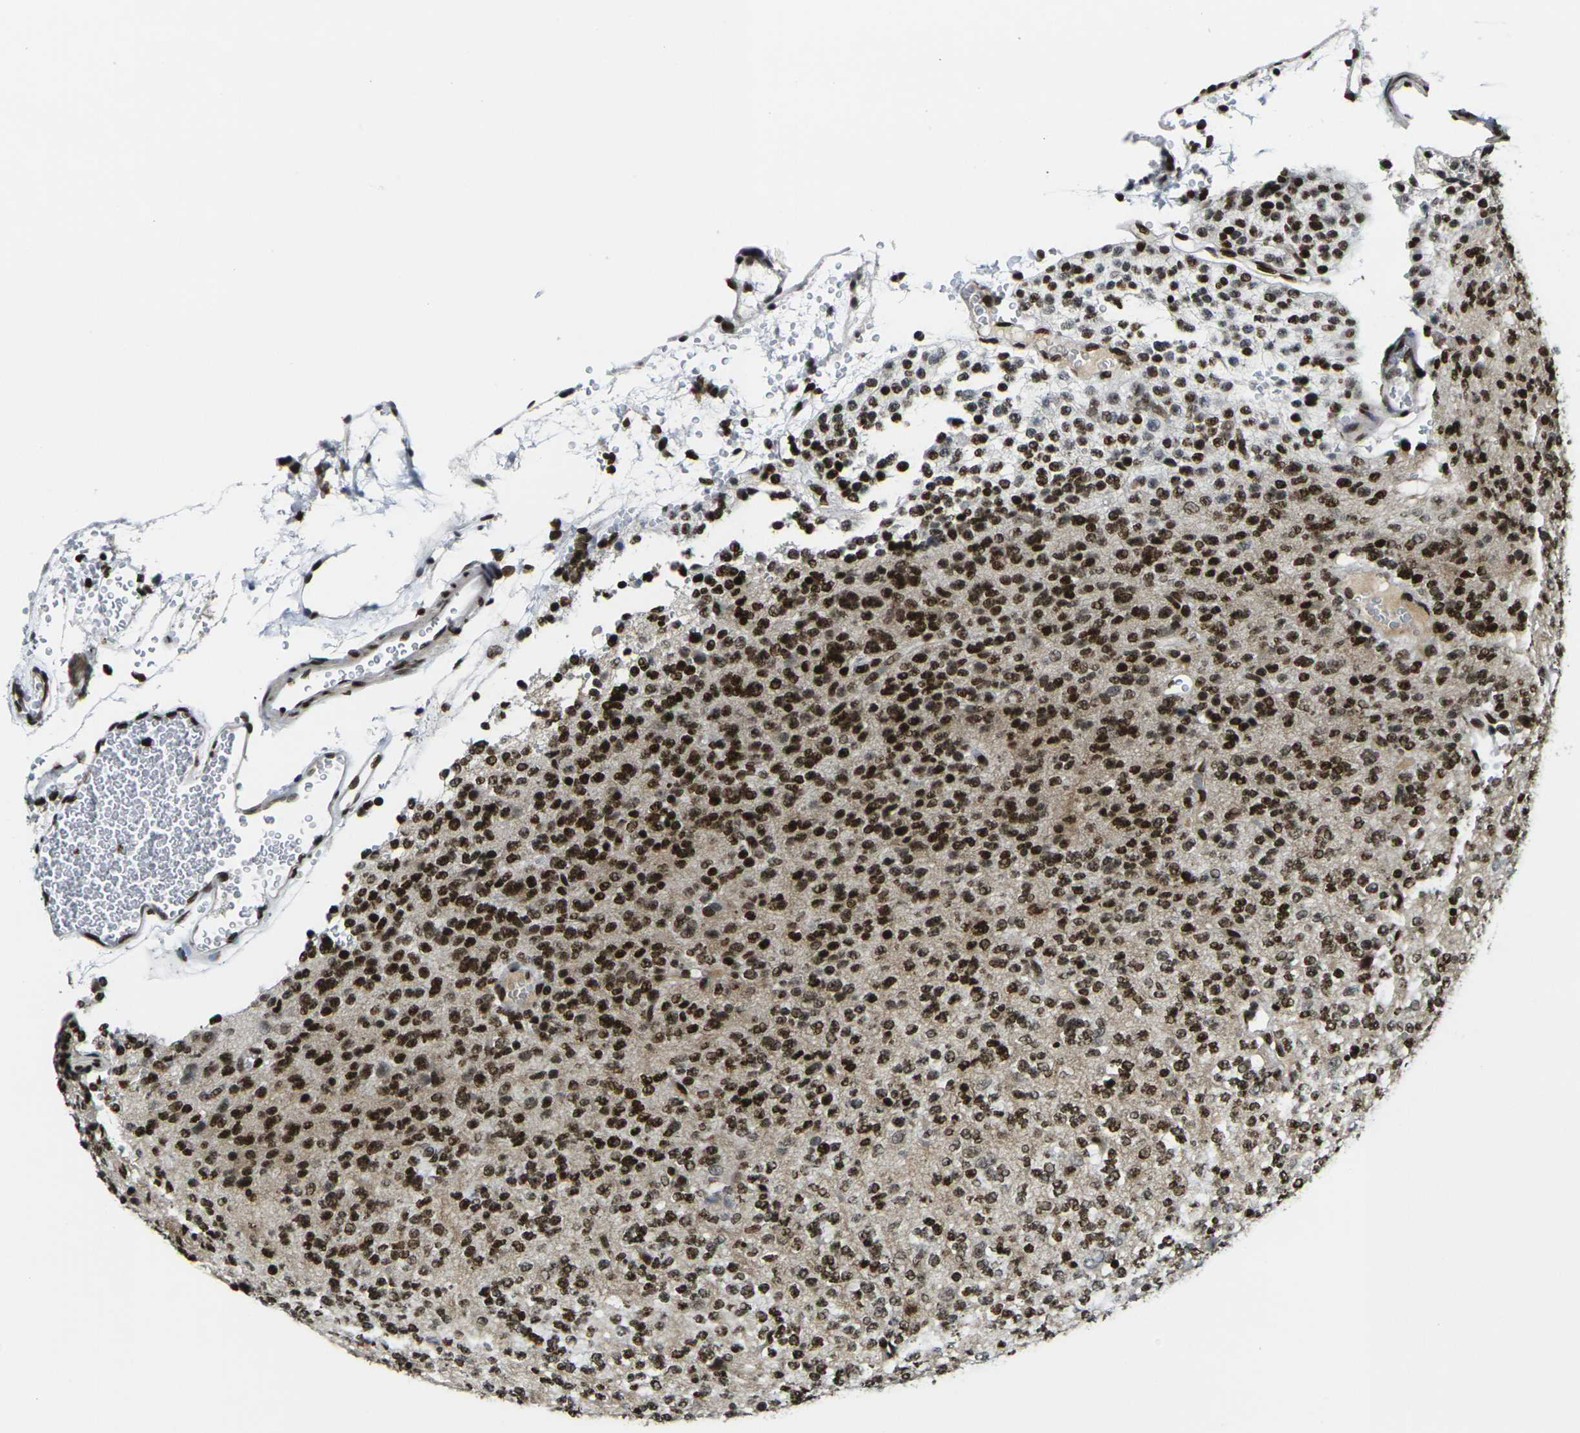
{"staining": {"intensity": "strong", "quantity": ">75%", "location": "nuclear"}, "tissue": "glioma", "cell_type": "Tumor cells", "image_type": "cancer", "snomed": [{"axis": "morphology", "description": "Glioma, malignant, Low grade"}, {"axis": "topography", "description": "Brain"}], "caption": "Brown immunohistochemical staining in malignant glioma (low-grade) reveals strong nuclear staining in approximately >75% of tumor cells.", "gene": "H1-10", "patient": {"sex": "male", "age": 38}}